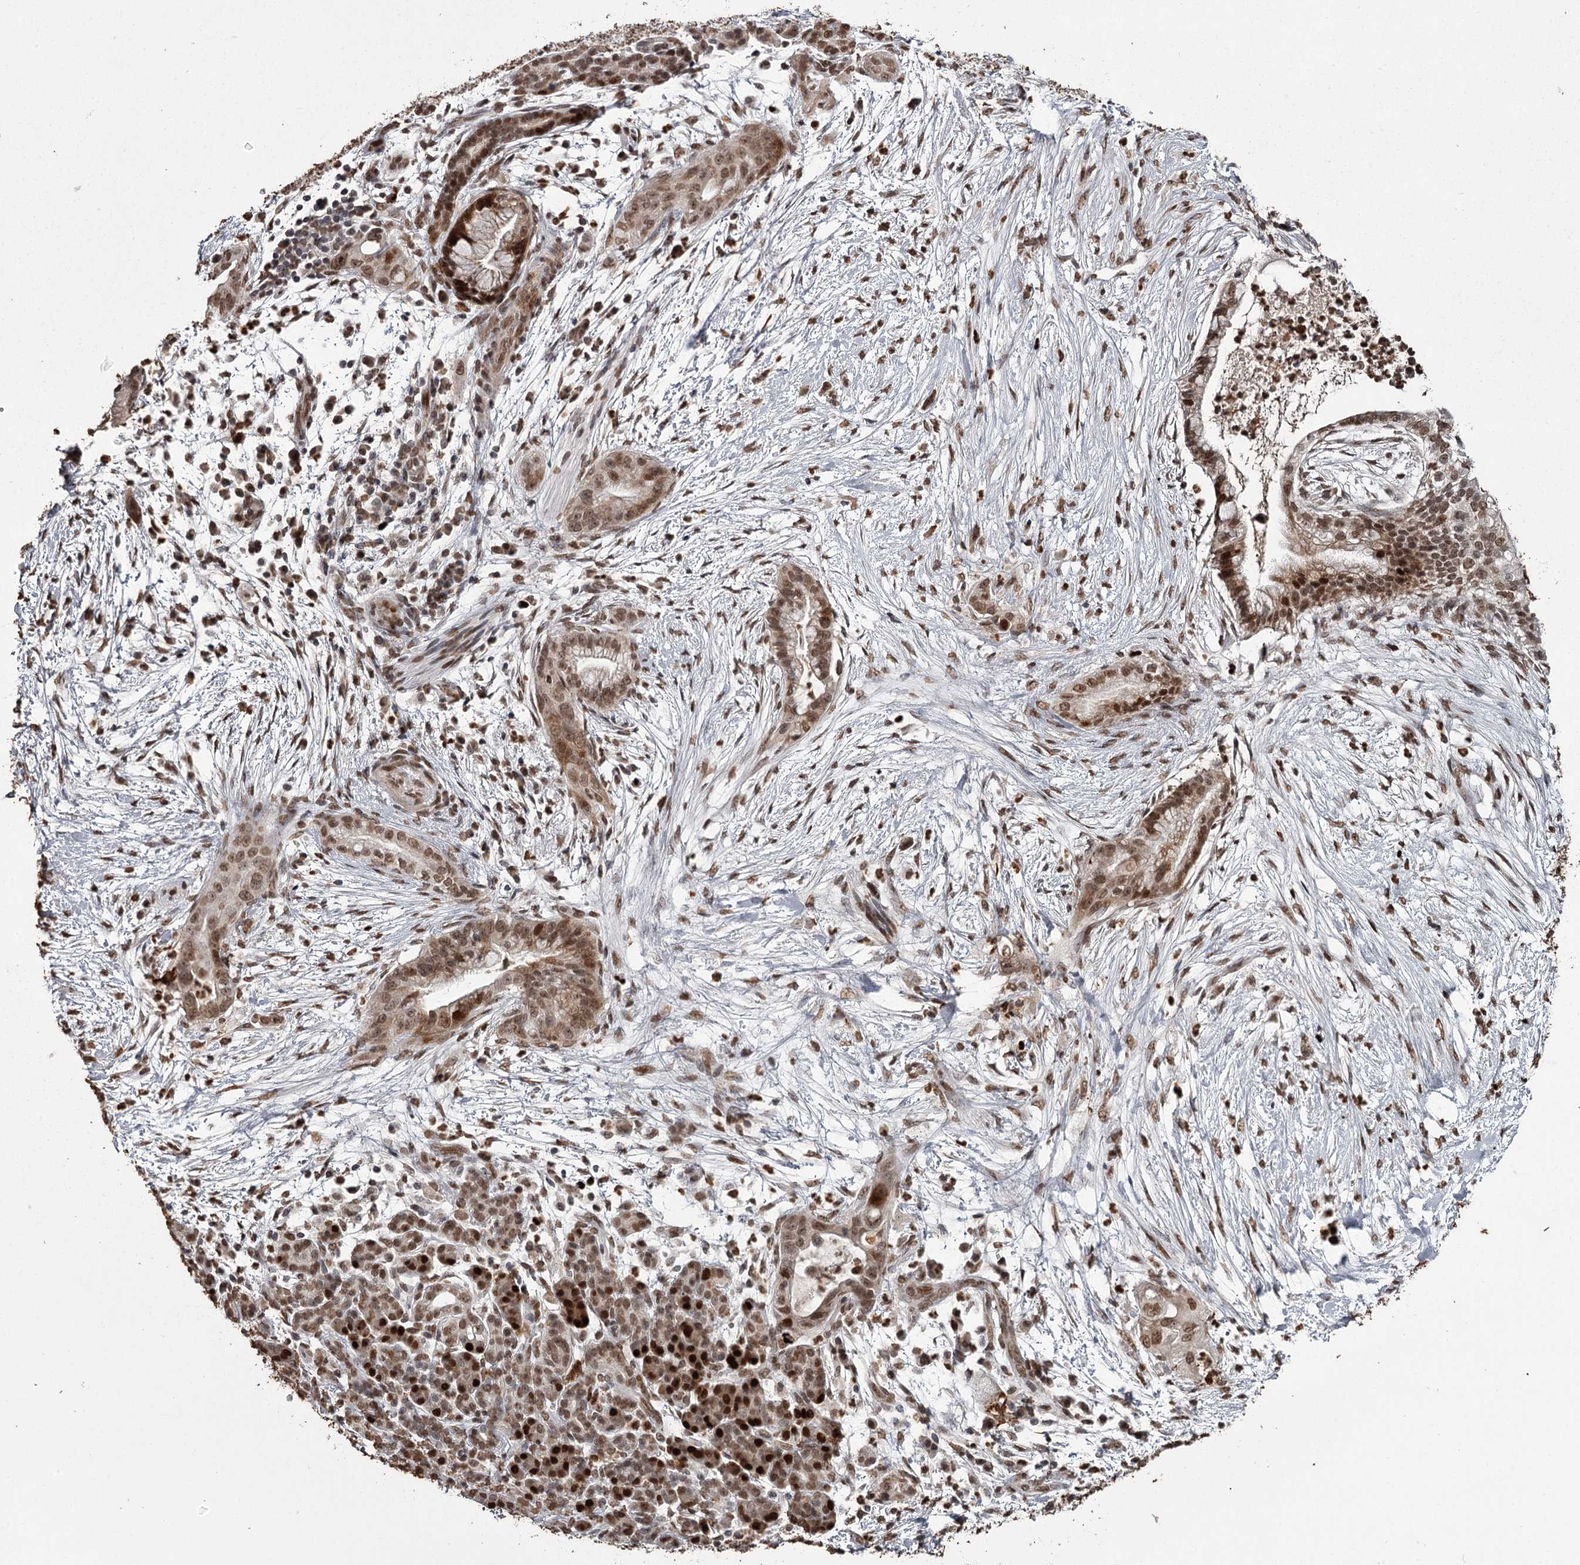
{"staining": {"intensity": "moderate", "quantity": ">75%", "location": "nuclear"}, "tissue": "pancreatic cancer", "cell_type": "Tumor cells", "image_type": "cancer", "snomed": [{"axis": "morphology", "description": "Adenocarcinoma, NOS"}, {"axis": "topography", "description": "Pancreas"}], "caption": "IHC photomicrograph of neoplastic tissue: human pancreatic adenocarcinoma stained using IHC shows medium levels of moderate protein expression localized specifically in the nuclear of tumor cells, appearing as a nuclear brown color.", "gene": "THYN1", "patient": {"sex": "male", "age": 59}}